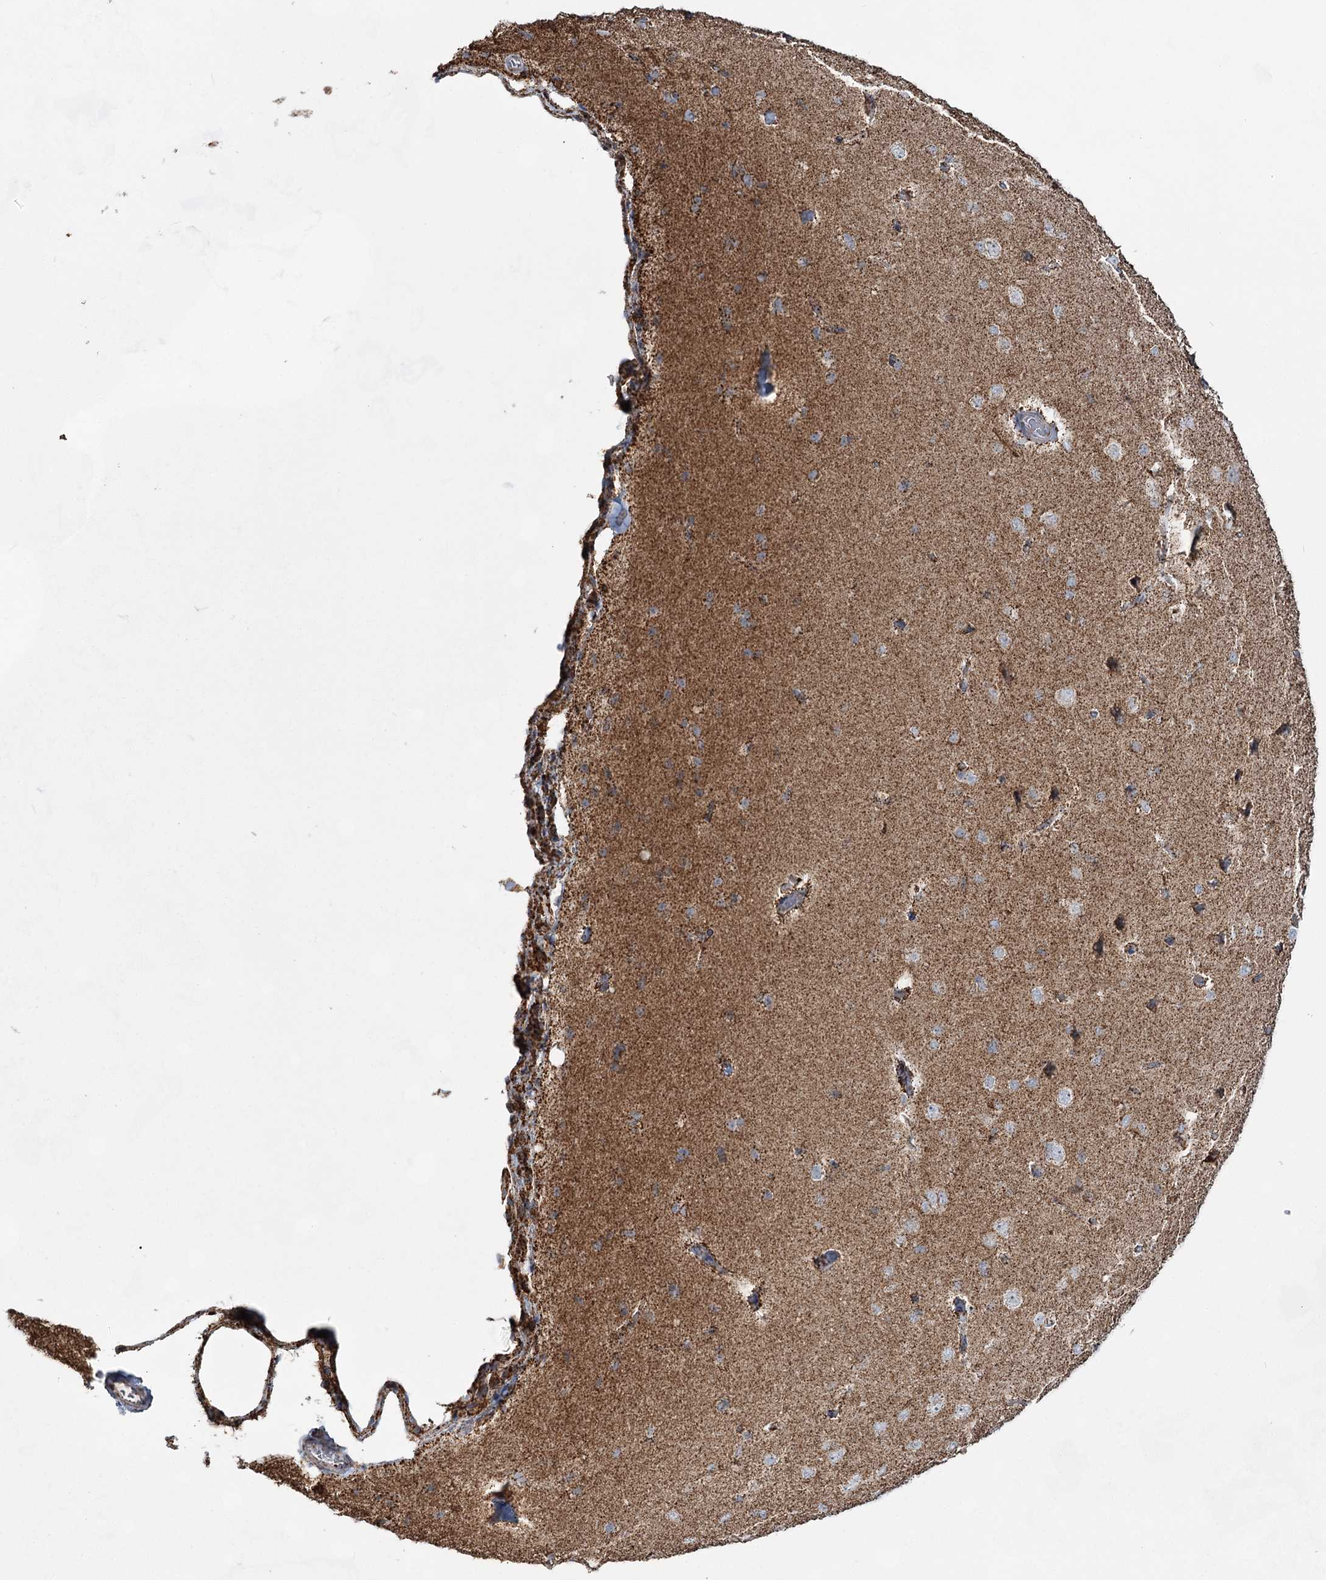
{"staining": {"intensity": "moderate", "quantity": ">75%", "location": "cytoplasmic/membranous"}, "tissue": "cerebral cortex", "cell_type": "Endothelial cells", "image_type": "normal", "snomed": [{"axis": "morphology", "description": "Normal tissue, NOS"}, {"axis": "topography", "description": "Cerebral cortex"}], "caption": "An image of human cerebral cortex stained for a protein shows moderate cytoplasmic/membranous brown staining in endothelial cells. (IHC, brightfield microscopy, high magnification).", "gene": "CWF19L1", "patient": {"sex": "male", "age": 62}}